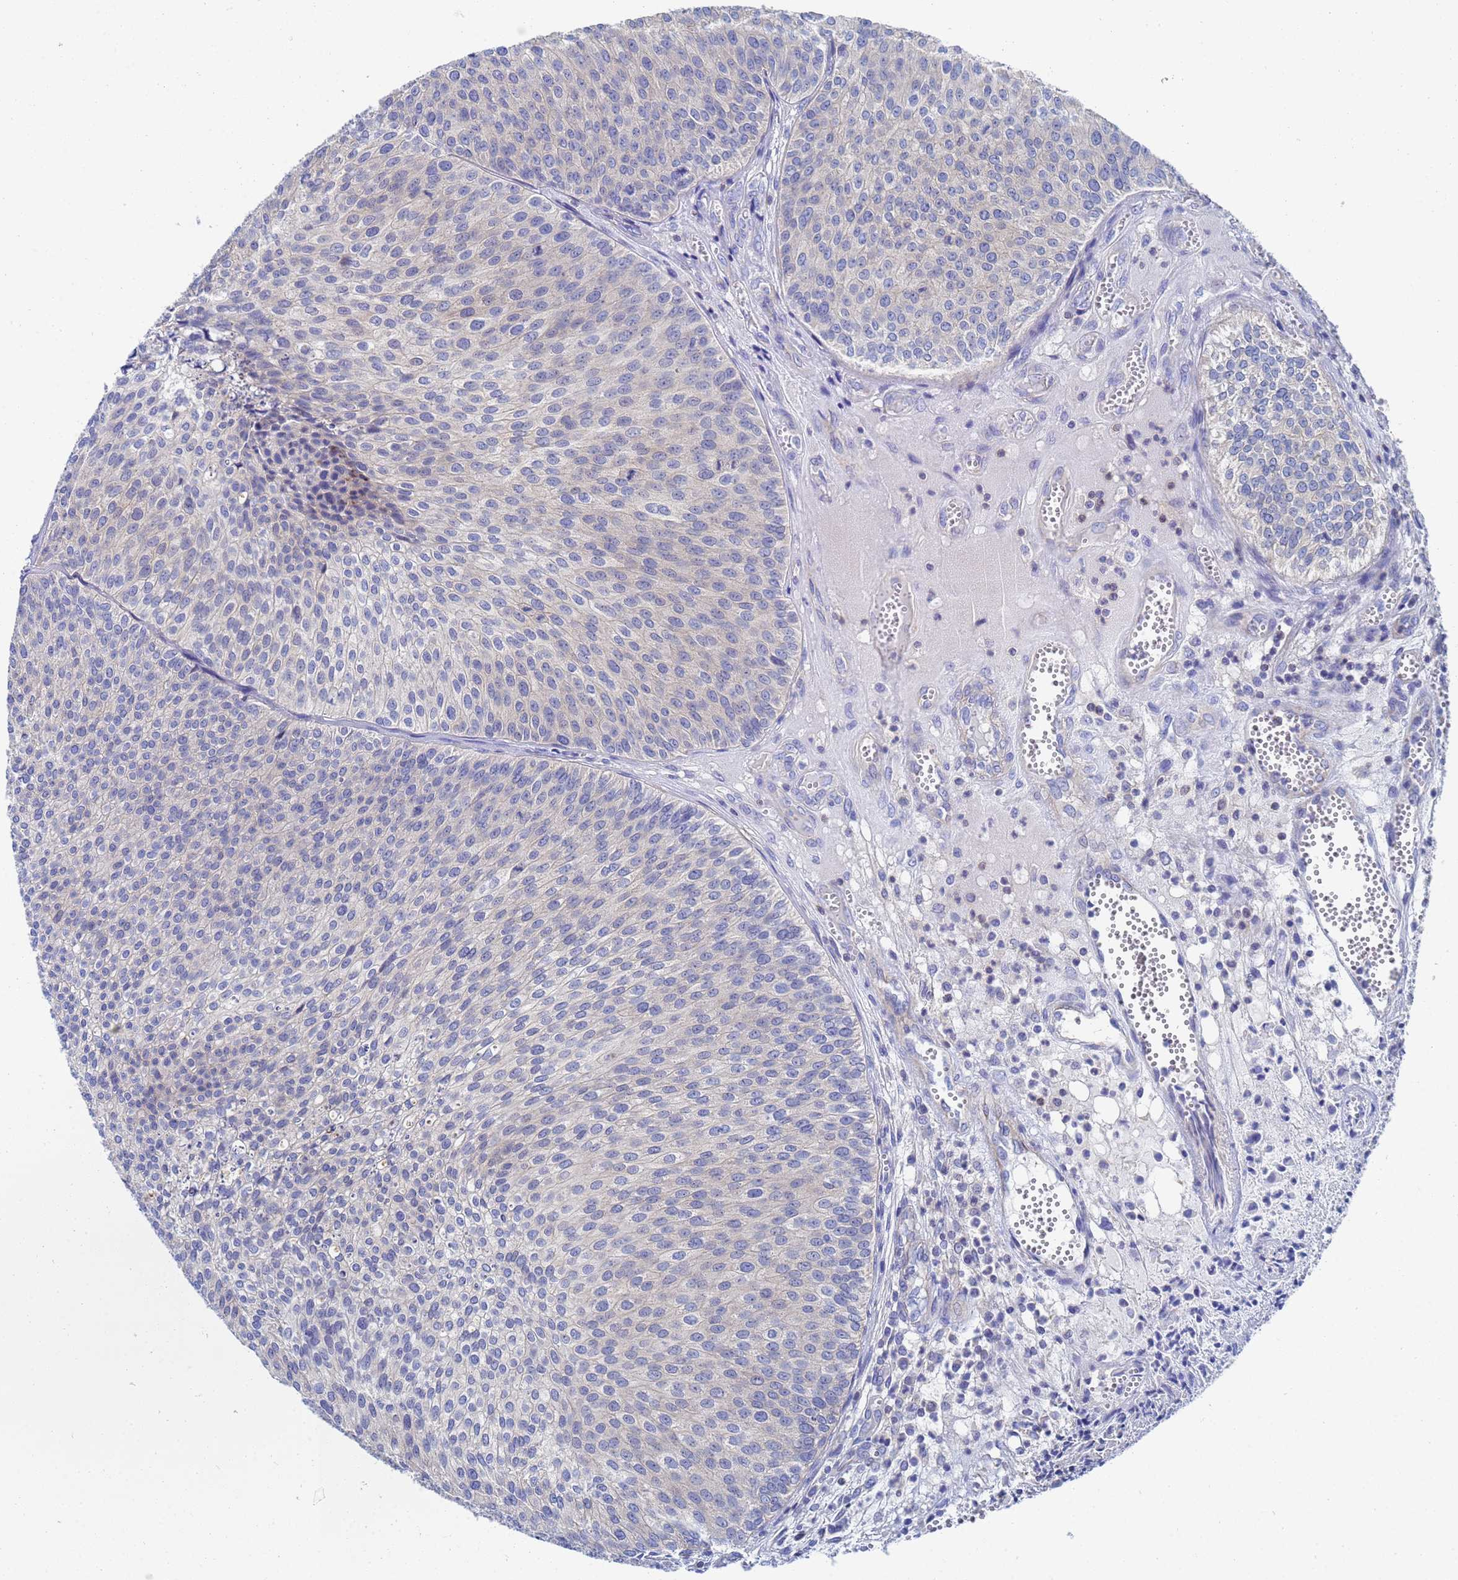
{"staining": {"intensity": "weak", "quantity": "<25%", "location": "cytoplasmic/membranous"}, "tissue": "urothelial cancer", "cell_type": "Tumor cells", "image_type": "cancer", "snomed": [{"axis": "morphology", "description": "Urothelial carcinoma, Low grade"}, {"axis": "topography", "description": "Urinary bladder"}], "caption": "Urothelial cancer was stained to show a protein in brown. There is no significant positivity in tumor cells.", "gene": "GCHFR", "patient": {"sex": "male", "age": 84}}